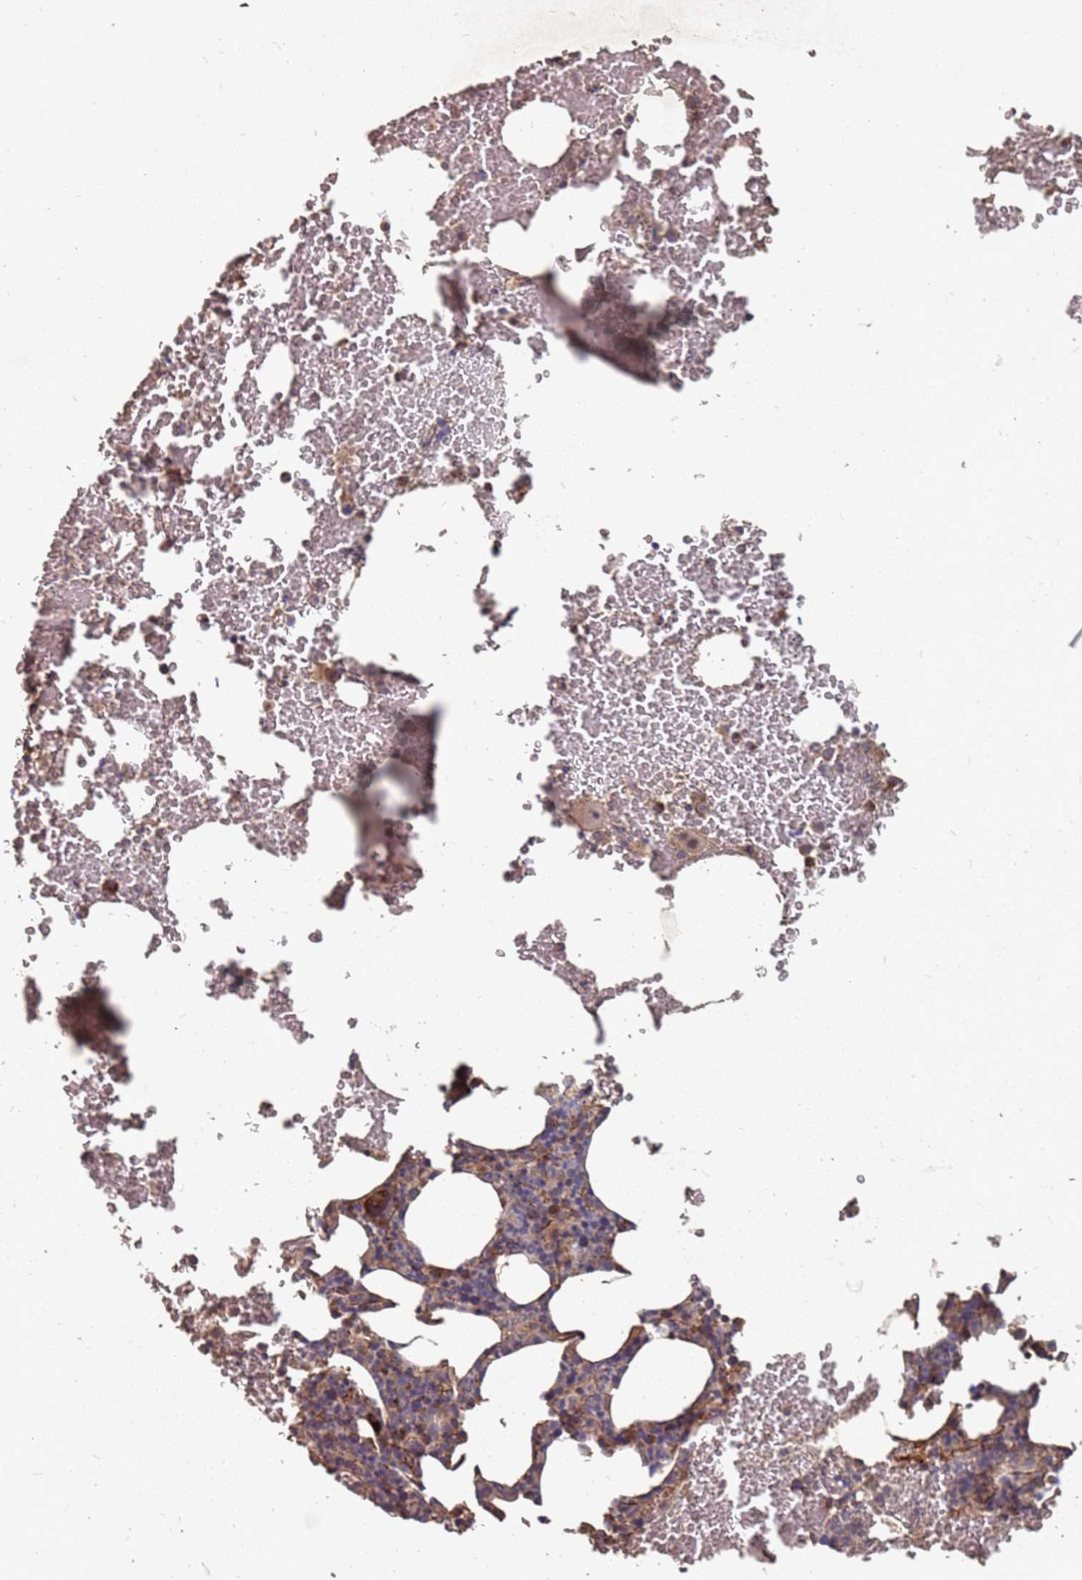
{"staining": {"intensity": "moderate", "quantity": "25%-75%", "location": "cytoplasmic/membranous,nuclear"}, "tissue": "bone marrow", "cell_type": "Hematopoietic cells", "image_type": "normal", "snomed": [{"axis": "morphology", "description": "Normal tissue, NOS"}, {"axis": "morphology", "description": "Inflammation, NOS"}, {"axis": "topography", "description": "Bone marrow"}], "caption": "Bone marrow stained with DAB IHC exhibits medium levels of moderate cytoplasmic/membranous,nuclear staining in approximately 25%-75% of hematopoietic cells.", "gene": "PRORP", "patient": {"sex": "female", "age": 78}}